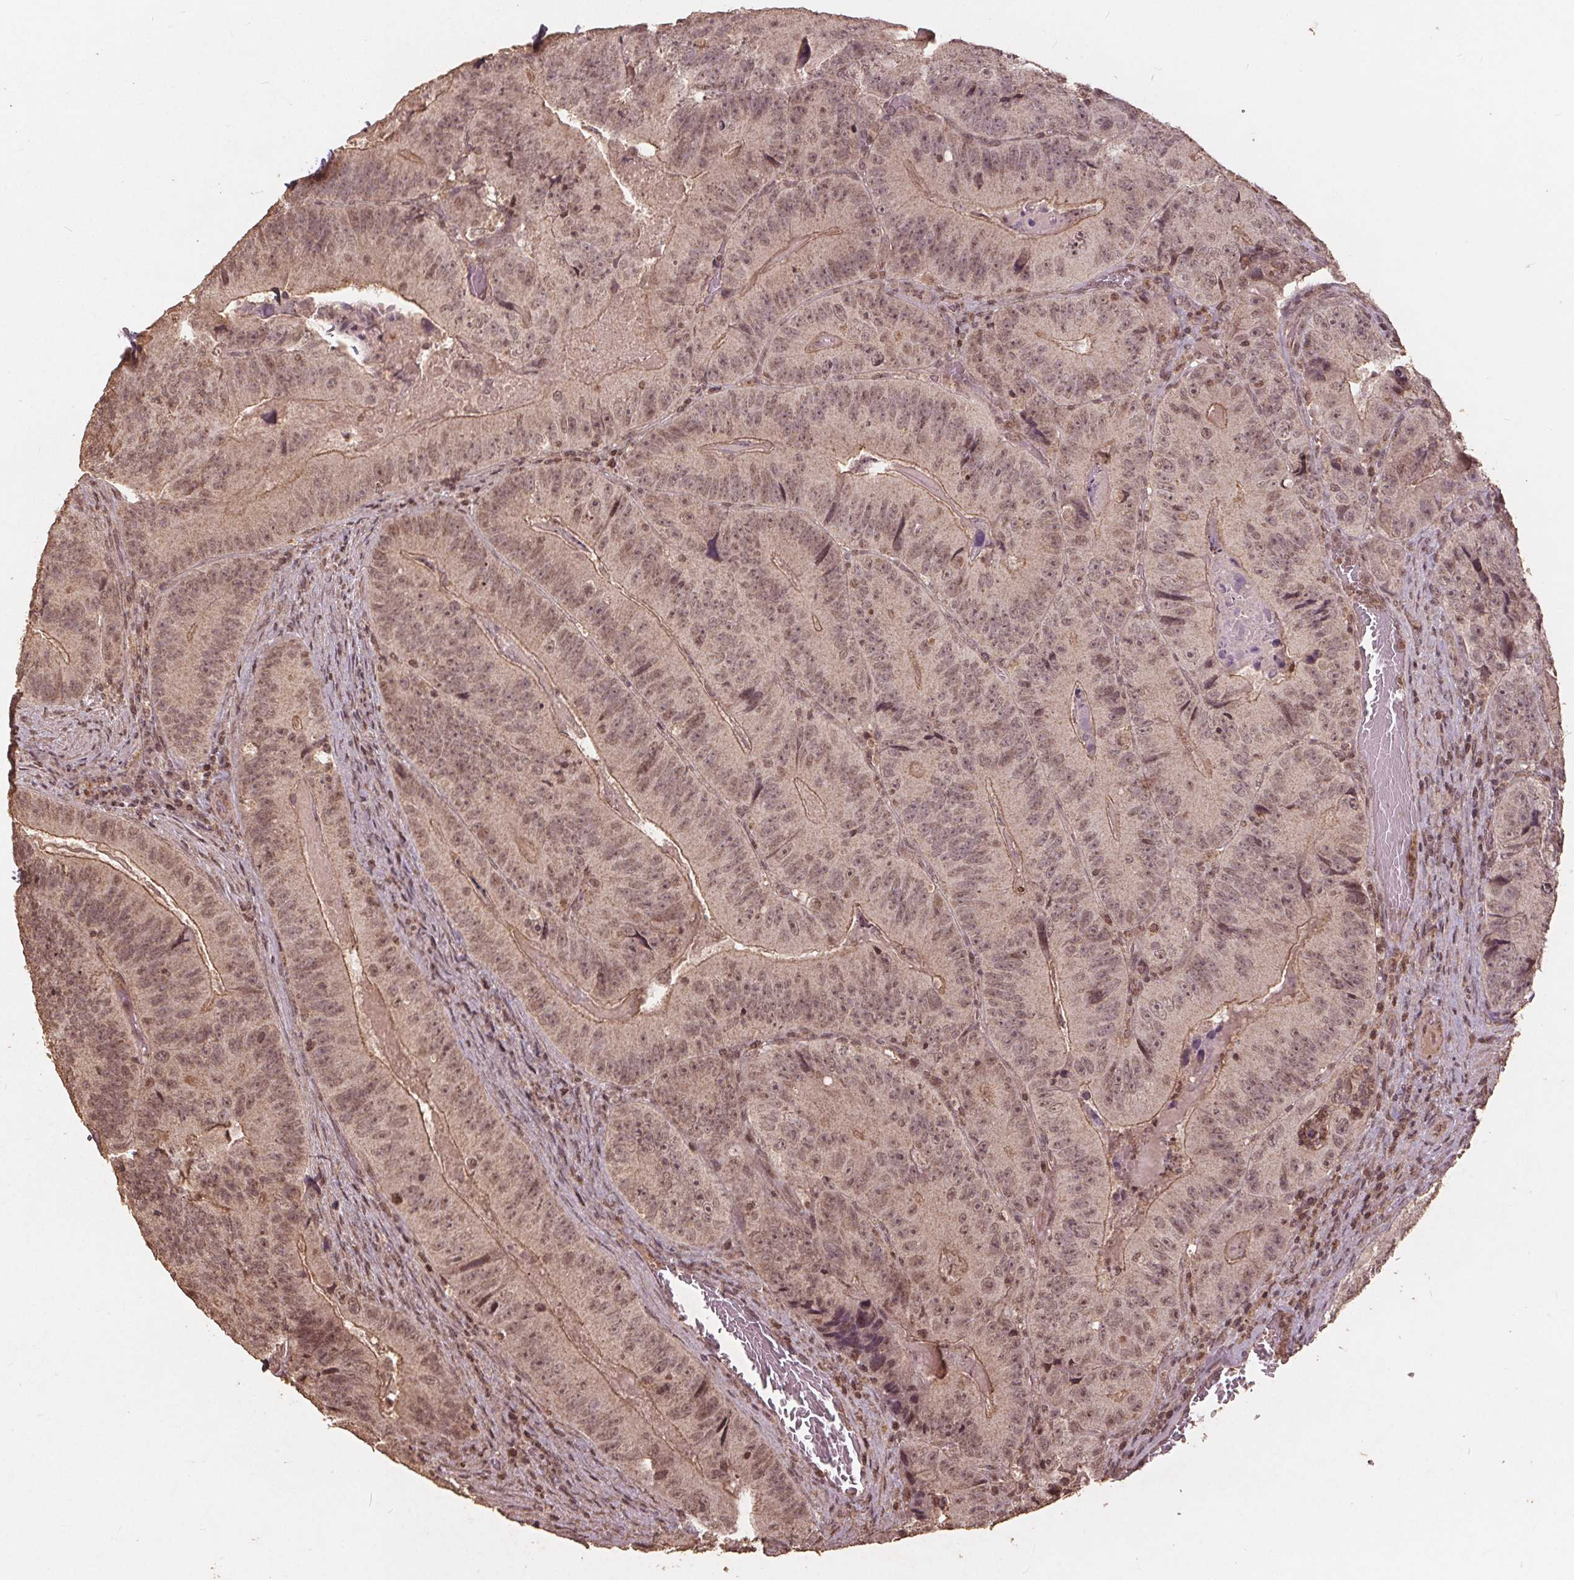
{"staining": {"intensity": "weak", "quantity": ">75%", "location": "cytoplasmic/membranous,nuclear"}, "tissue": "colorectal cancer", "cell_type": "Tumor cells", "image_type": "cancer", "snomed": [{"axis": "morphology", "description": "Adenocarcinoma, NOS"}, {"axis": "topography", "description": "Colon"}], "caption": "Approximately >75% of tumor cells in adenocarcinoma (colorectal) reveal weak cytoplasmic/membranous and nuclear protein expression as visualized by brown immunohistochemical staining.", "gene": "DSG3", "patient": {"sex": "female", "age": 86}}